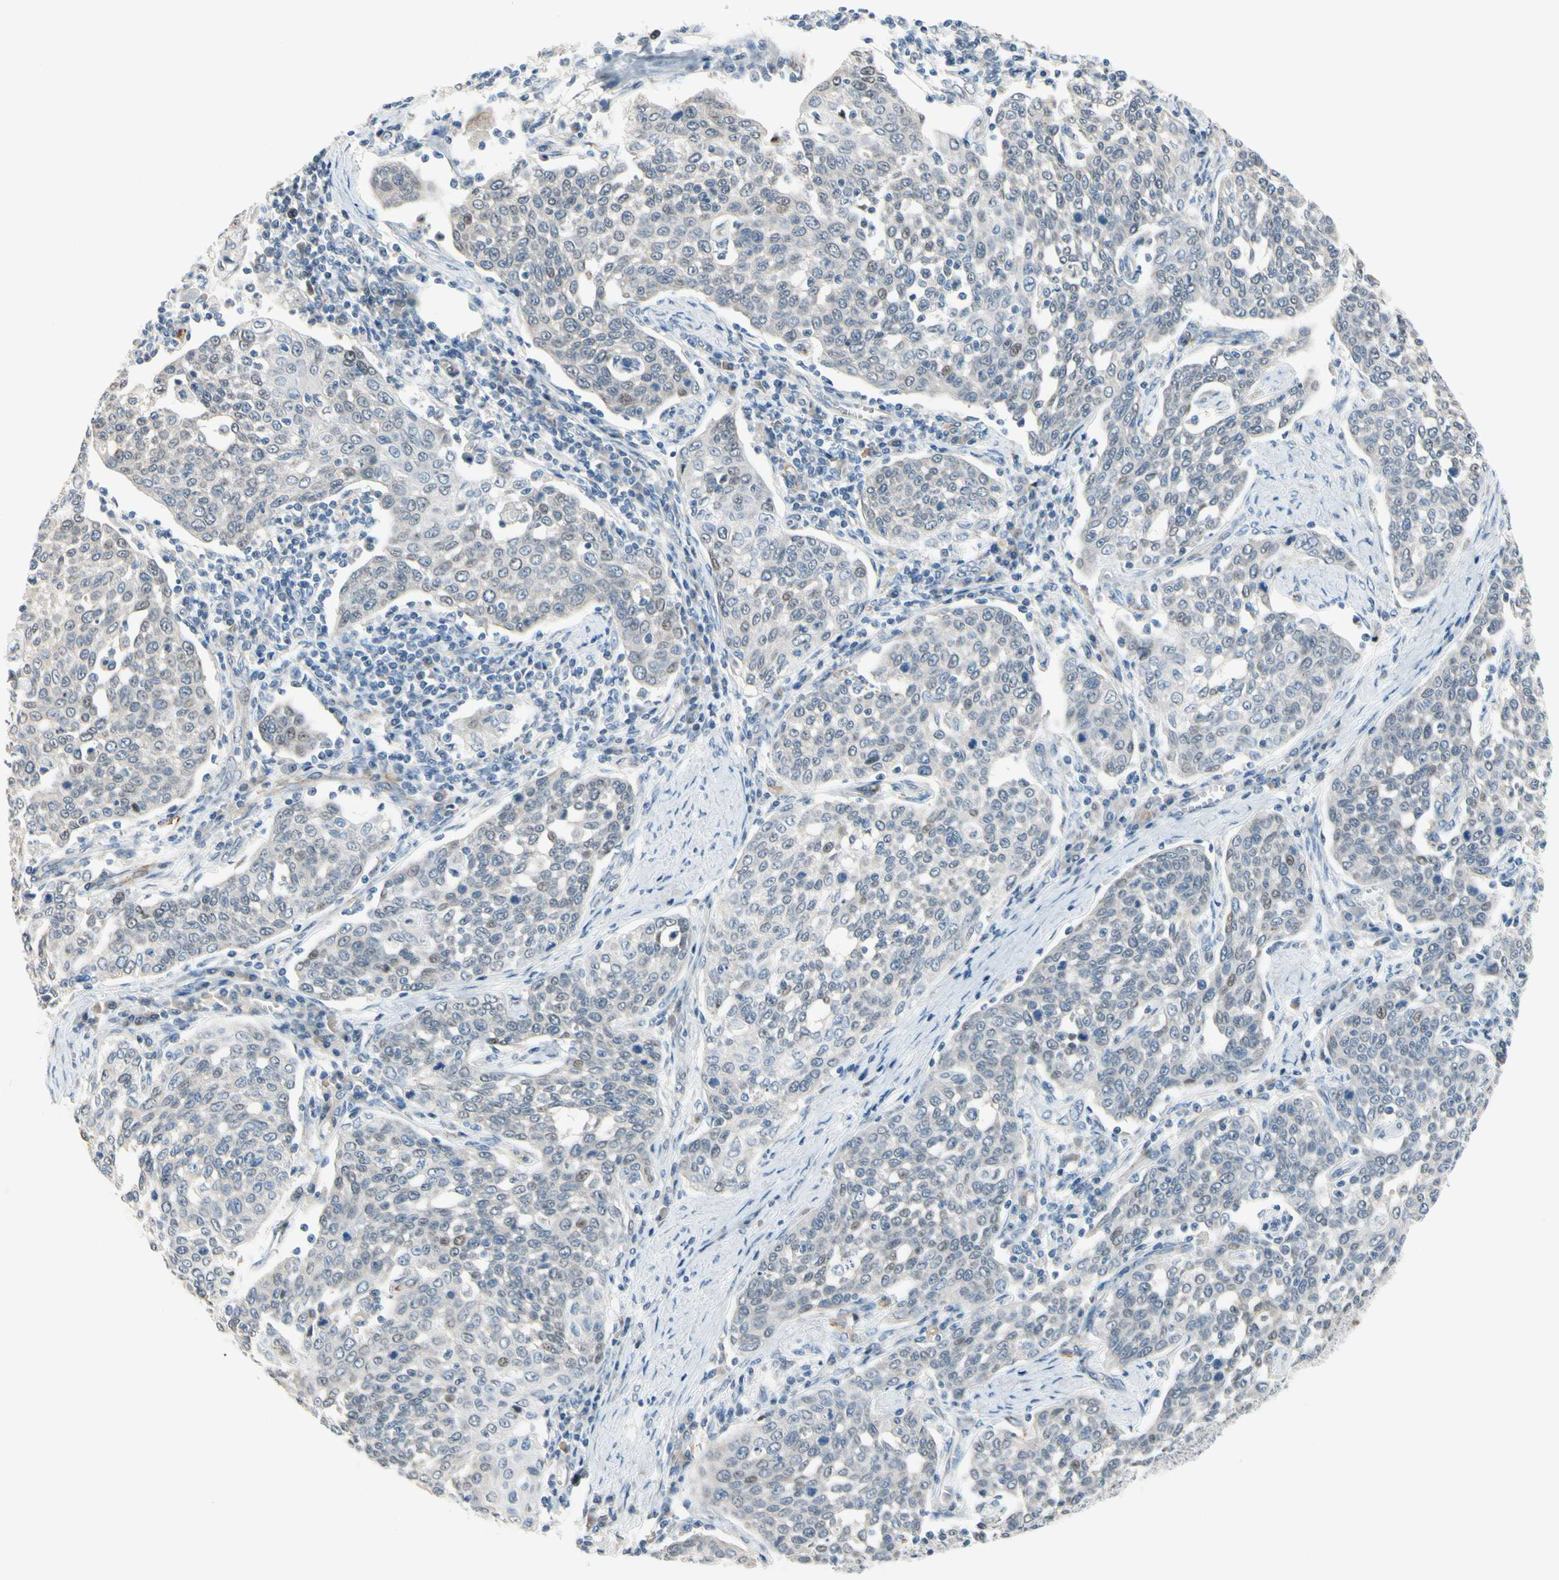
{"staining": {"intensity": "negative", "quantity": "none", "location": "none"}, "tissue": "cervical cancer", "cell_type": "Tumor cells", "image_type": "cancer", "snomed": [{"axis": "morphology", "description": "Squamous cell carcinoma, NOS"}, {"axis": "topography", "description": "Cervix"}], "caption": "A high-resolution photomicrograph shows immunohistochemistry (IHC) staining of squamous cell carcinoma (cervical), which shows no significant staining in tumor cells. (Brightfield microscopy of DAB (3,3'-diaminobenzidine) immunohistochemistry at high magnification).", "gene": "CFAP36", "patient": {"sex": "female", "age": 34}}